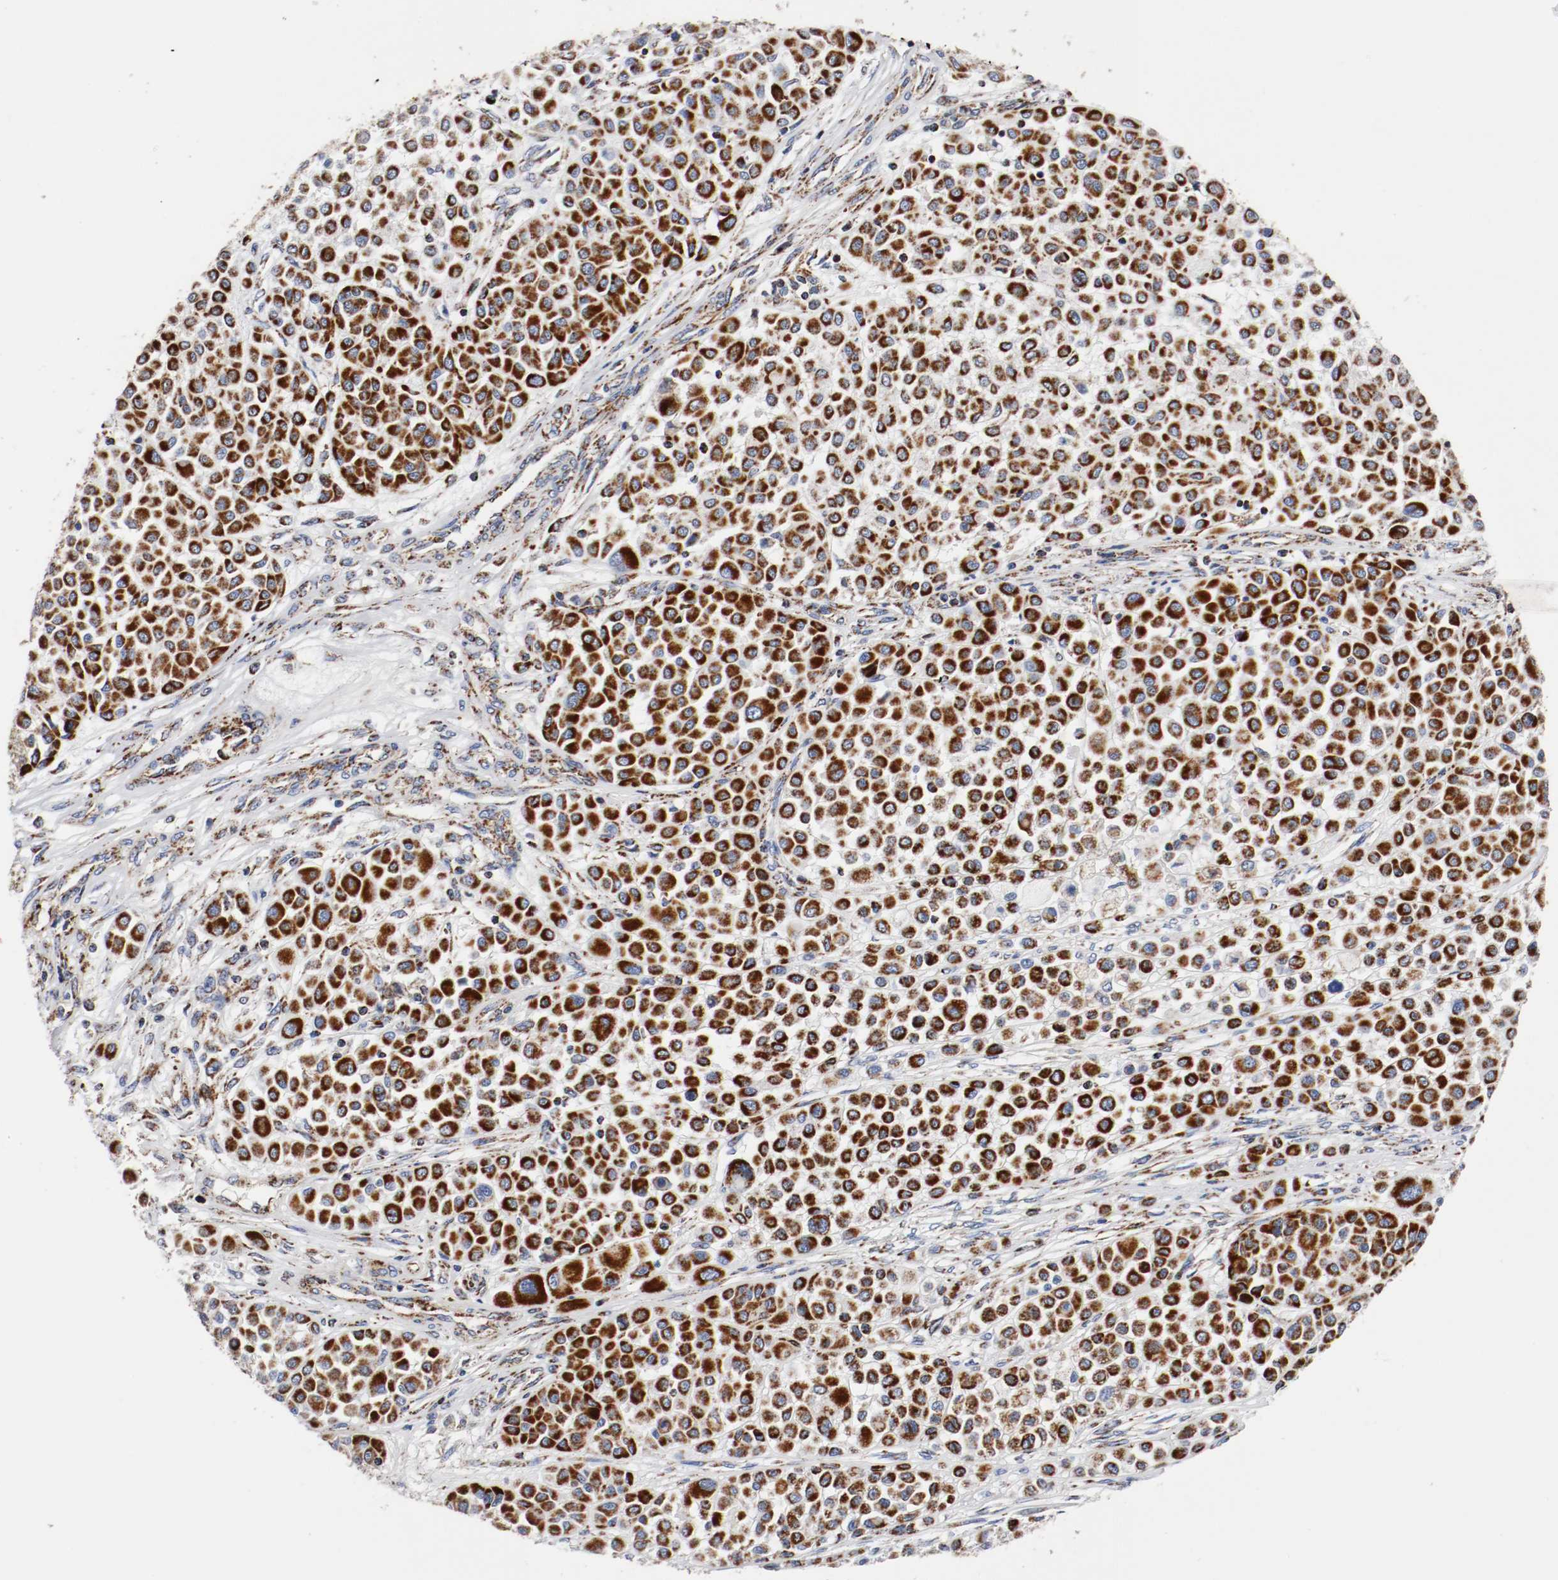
{"staining": {"intensity": "strong", "quantity": ">75%", "location": "cytoplasmic/membranous"}, "tissue": "melanoma", "cell_type": "Tumor cells", "image_type": "cancer", "snomed": [{"axis": "morphology", "description": "Malignant melanoma, Metastatic site"}, {"axis": "topography", "description": "Soft tissue"}], "caption": "Immunohistochemical staining of human malignant melanoma (metastatic site) demonstrates strong cytoplasmic/membranous protein positivity in about >75% of tumor cells.", "gene": "TUBD1", "patient": {"sex": "male", "age": 41}}